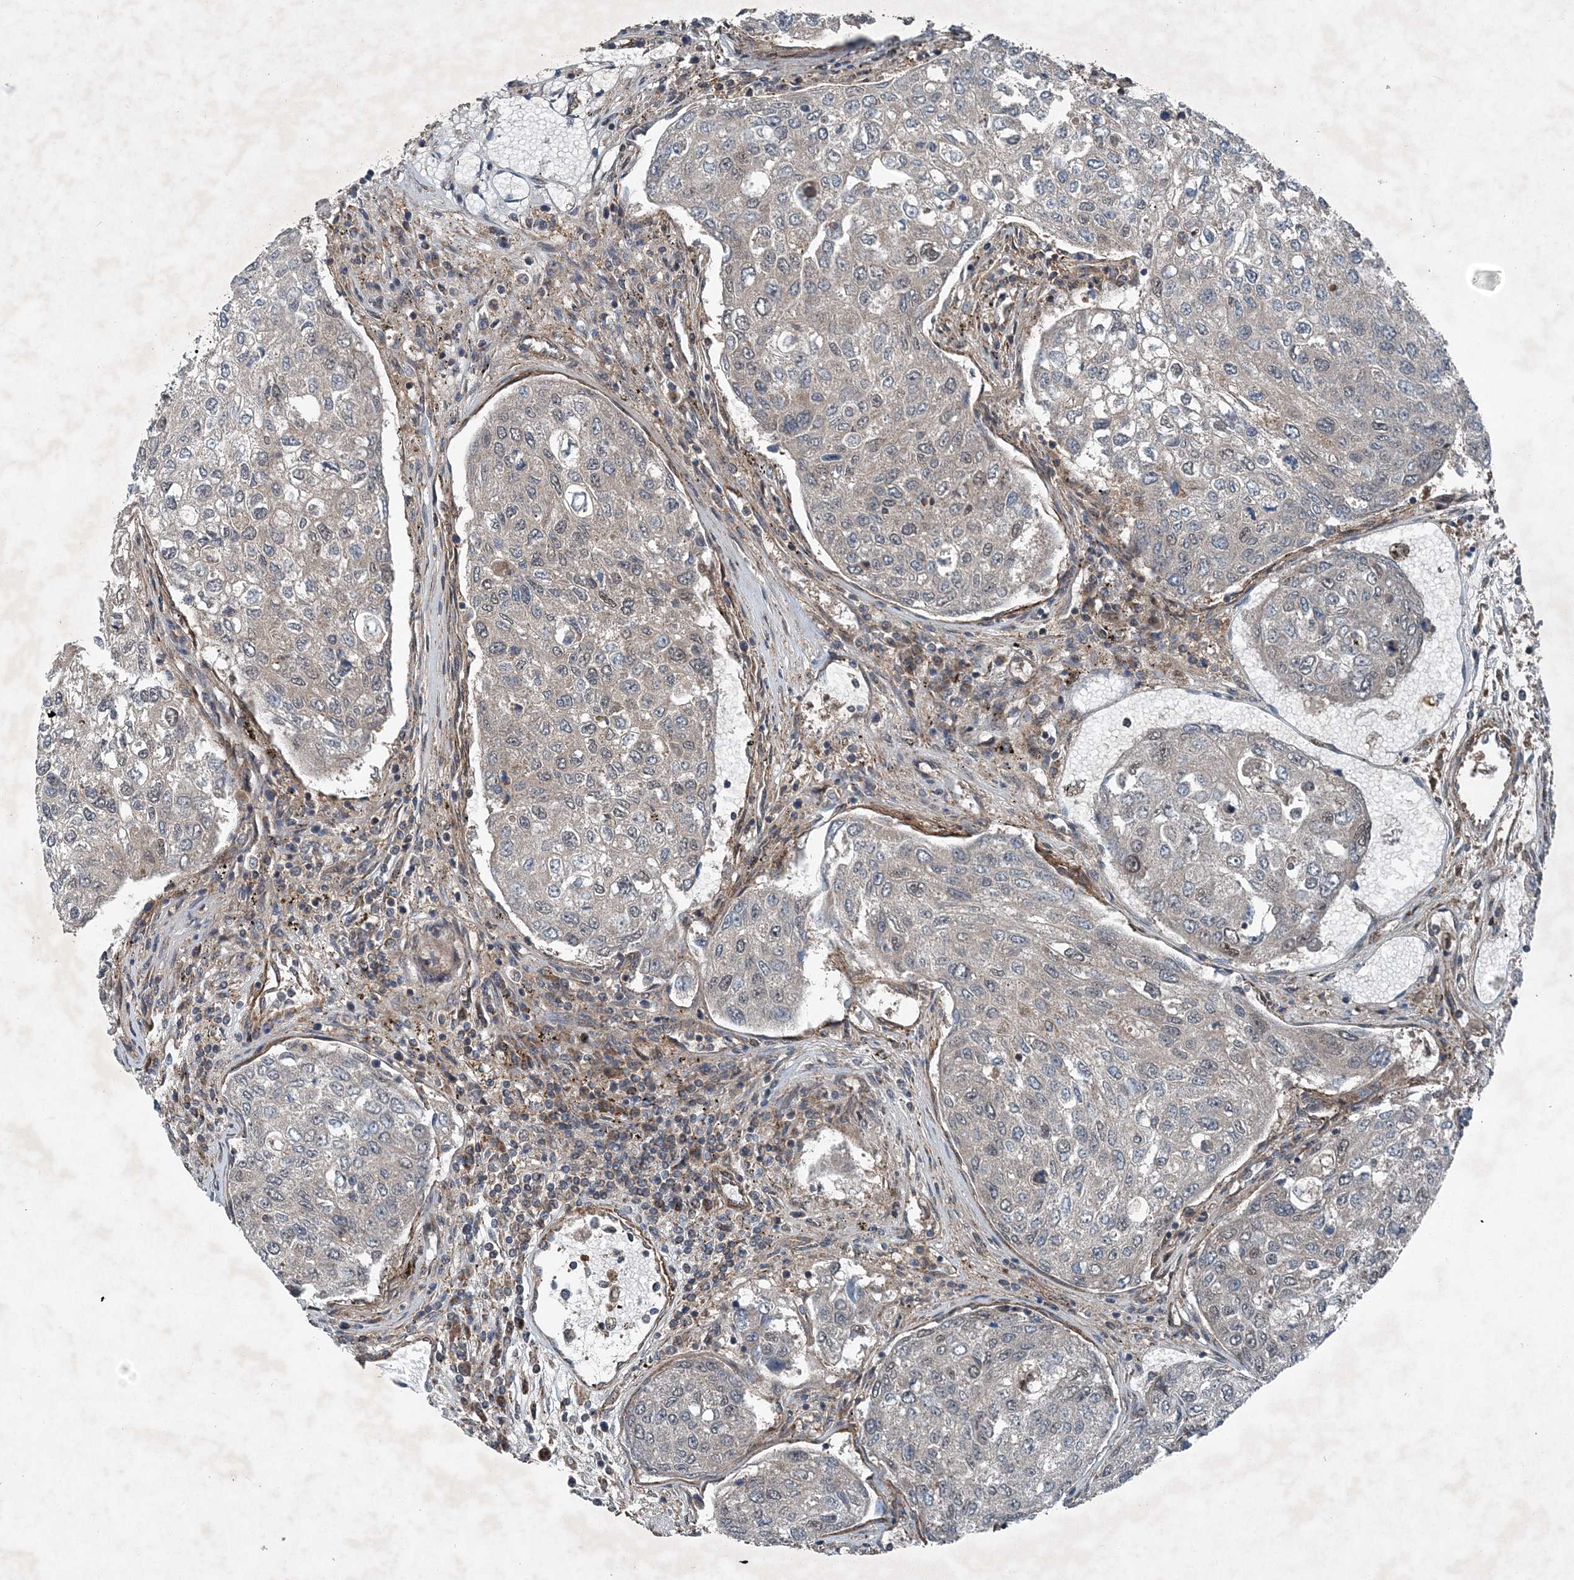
{"staining": {"intensity": "negative", "quantity": "none", "location": "none"}, "tissue": "urothelial cancer", "cell_type": "Tumor cells", "image_type": "cancer", "snomed": [{"axis": "morphology", "description": "Urothelial carcinoma, High grade"}, {"axis": "topography", "description": "Lymph node"}, {"axis": "topography", "description": "Urinary bladder"}], "caption": "There is no significant staining in tumor cells of urothelial carcinoma (high-grade).", "gene": "NDUFA2", "patient": {"sex": "male", "age": 51}}